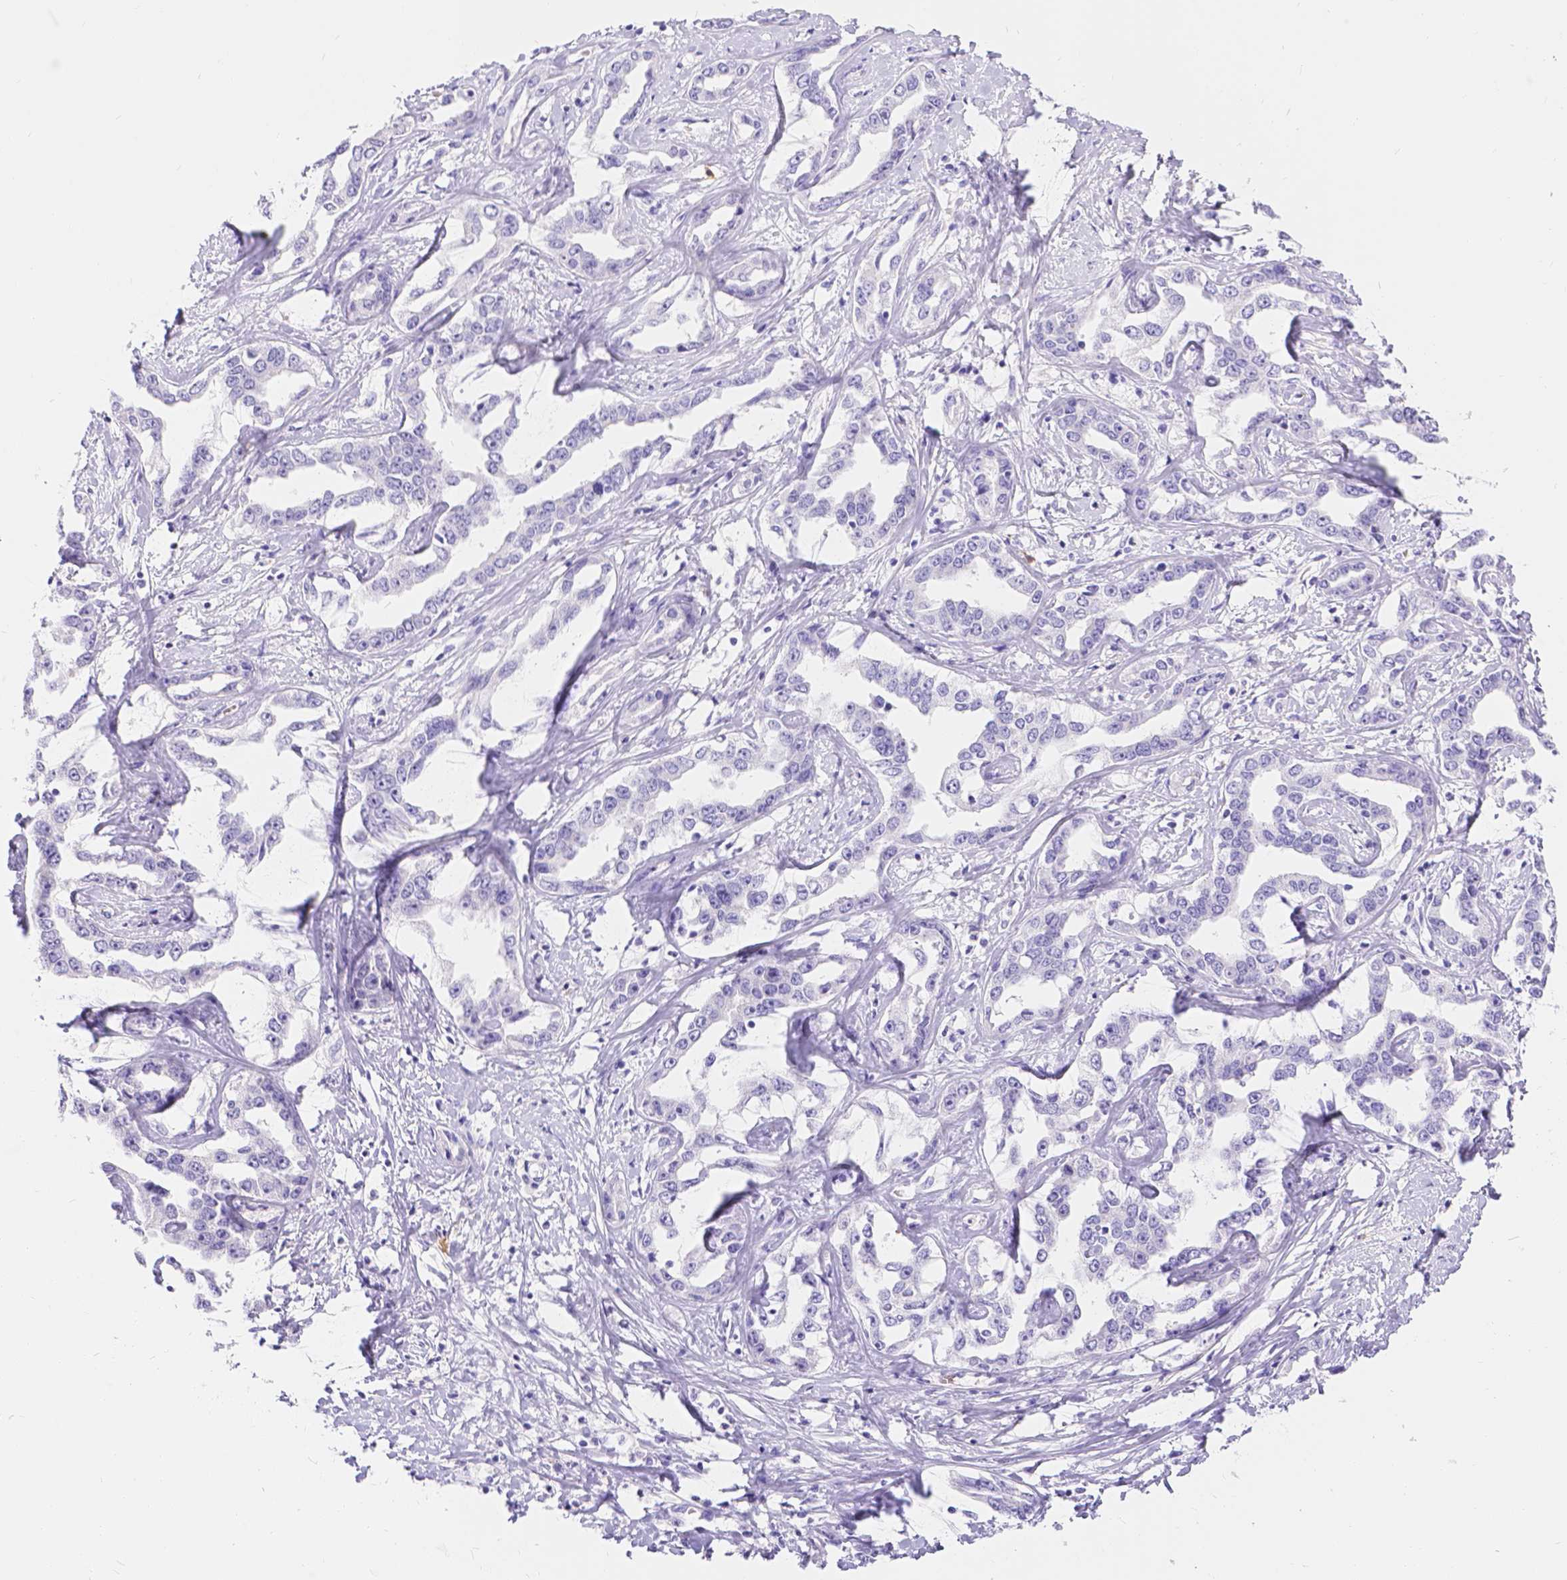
{"staining": {"intensity": "negative", "quantity": "none", "location": "none"}, "tissue": "liver cancer", "cell_type": "Tumor cells", "image_type": "cancer", "snomed": [{"axis": "morphology", "description": "Cholangiocarcinoma"}, {"axis": "topography", "description": "Liver"}], "caption": "DAB (3,3'-diaminobenzidine) immunohistochemical staining of cholangiocarcinoma (liver) shows no significant expression in tumor cells.", "gene": "GNRHR", "patient": {"sex": "male", "age": 59}}